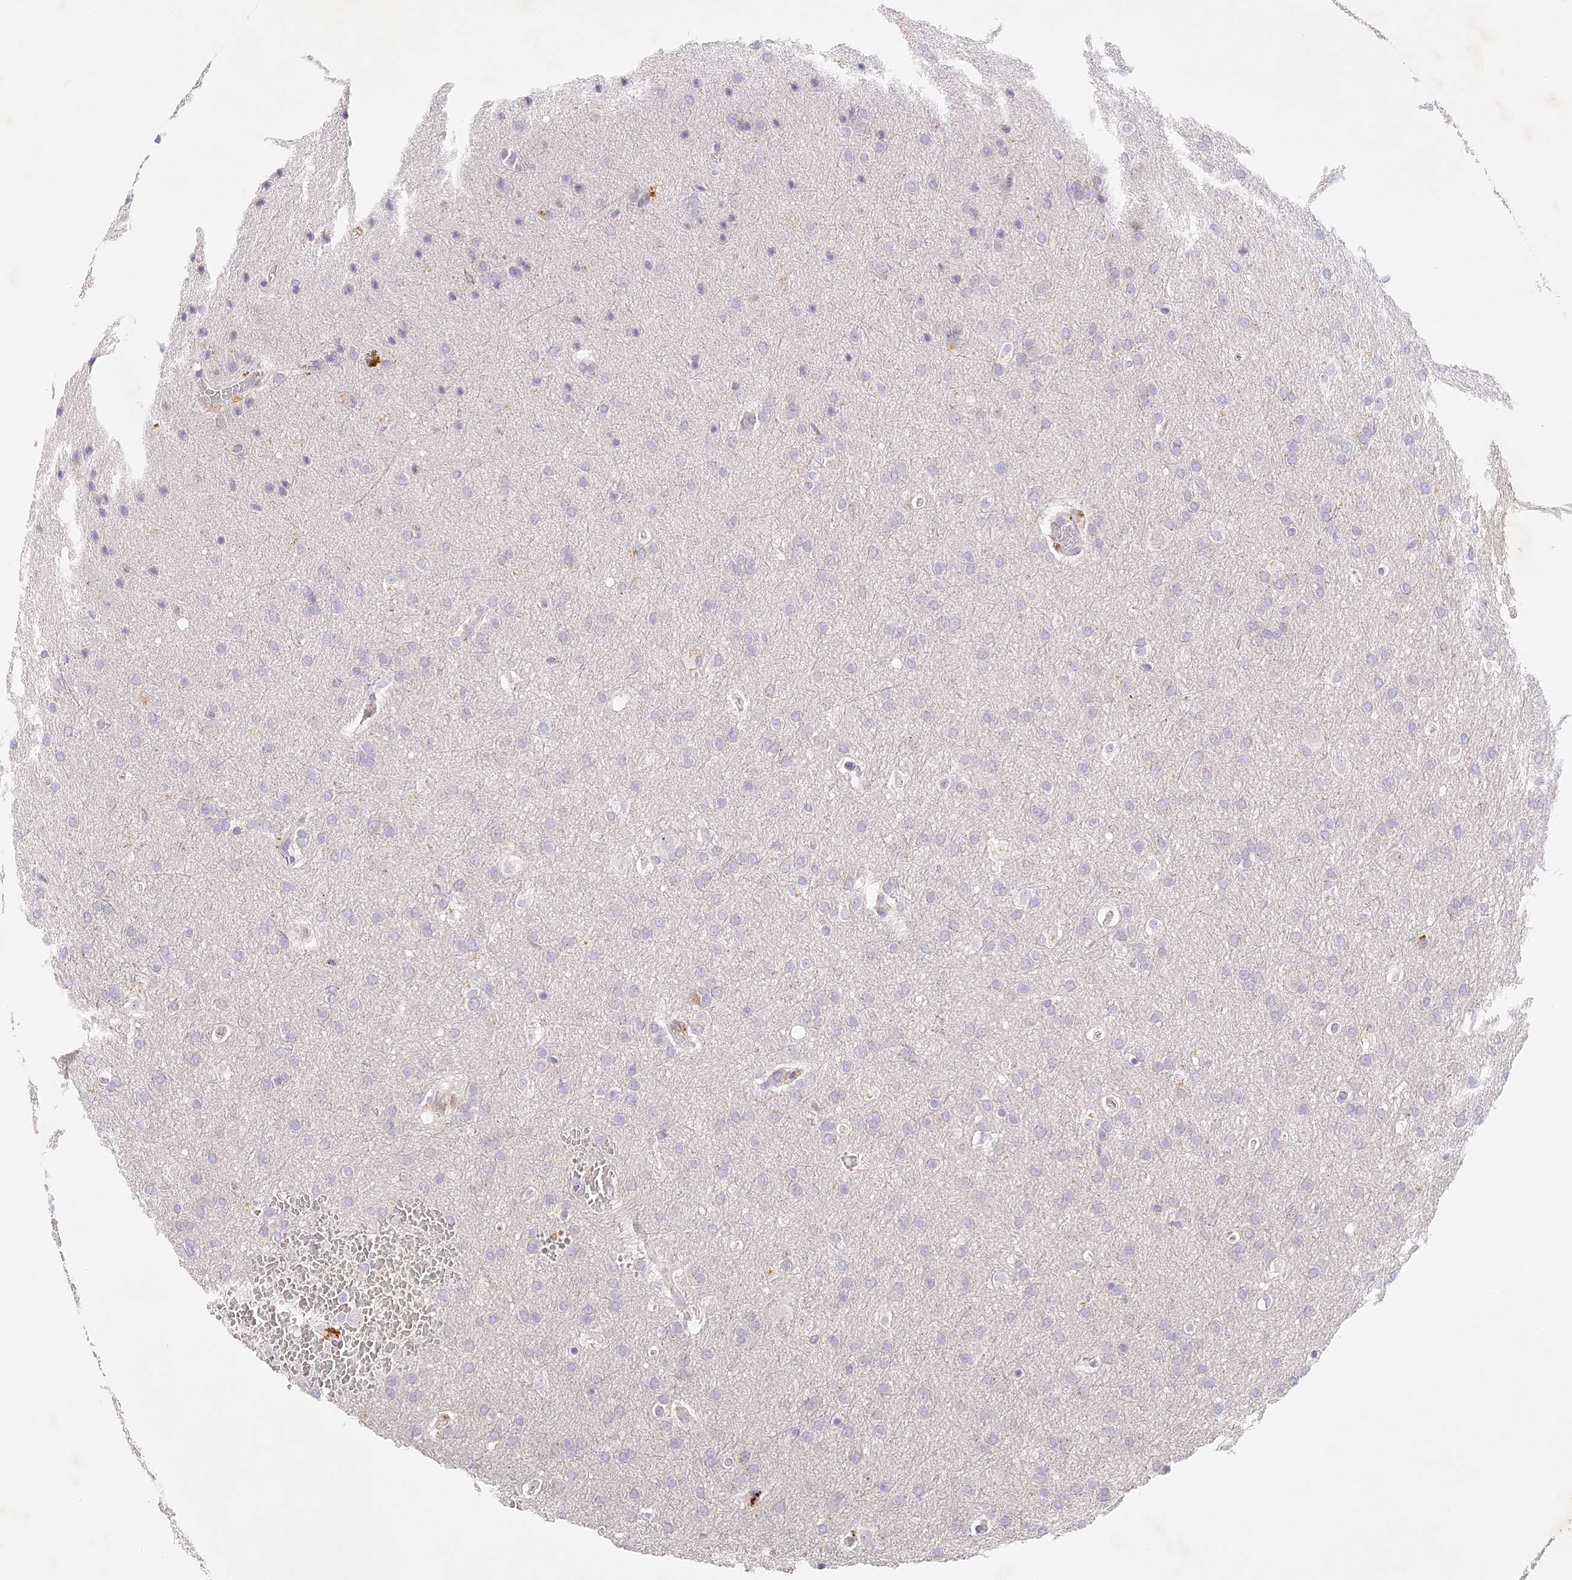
{"staining": {"intensity": "negative", "quantity": "none", "location": "none"}, "tissue": "glioma", "cell_type": "Tumor cells", "image_type": "cancer", "snomed": [{"axis": "morphology", "description": "Glioma, malignant, Low grade"}, {"axis": "topography", "description": "Brain"}], "caption": "A high-resolution histopathology image shows immunohistochemistry (IHC) staining of glioma, which shows no significant positivity in tumor cells.", "gene": "ELL3", "patient": {"sex": "female", "age": 37}}